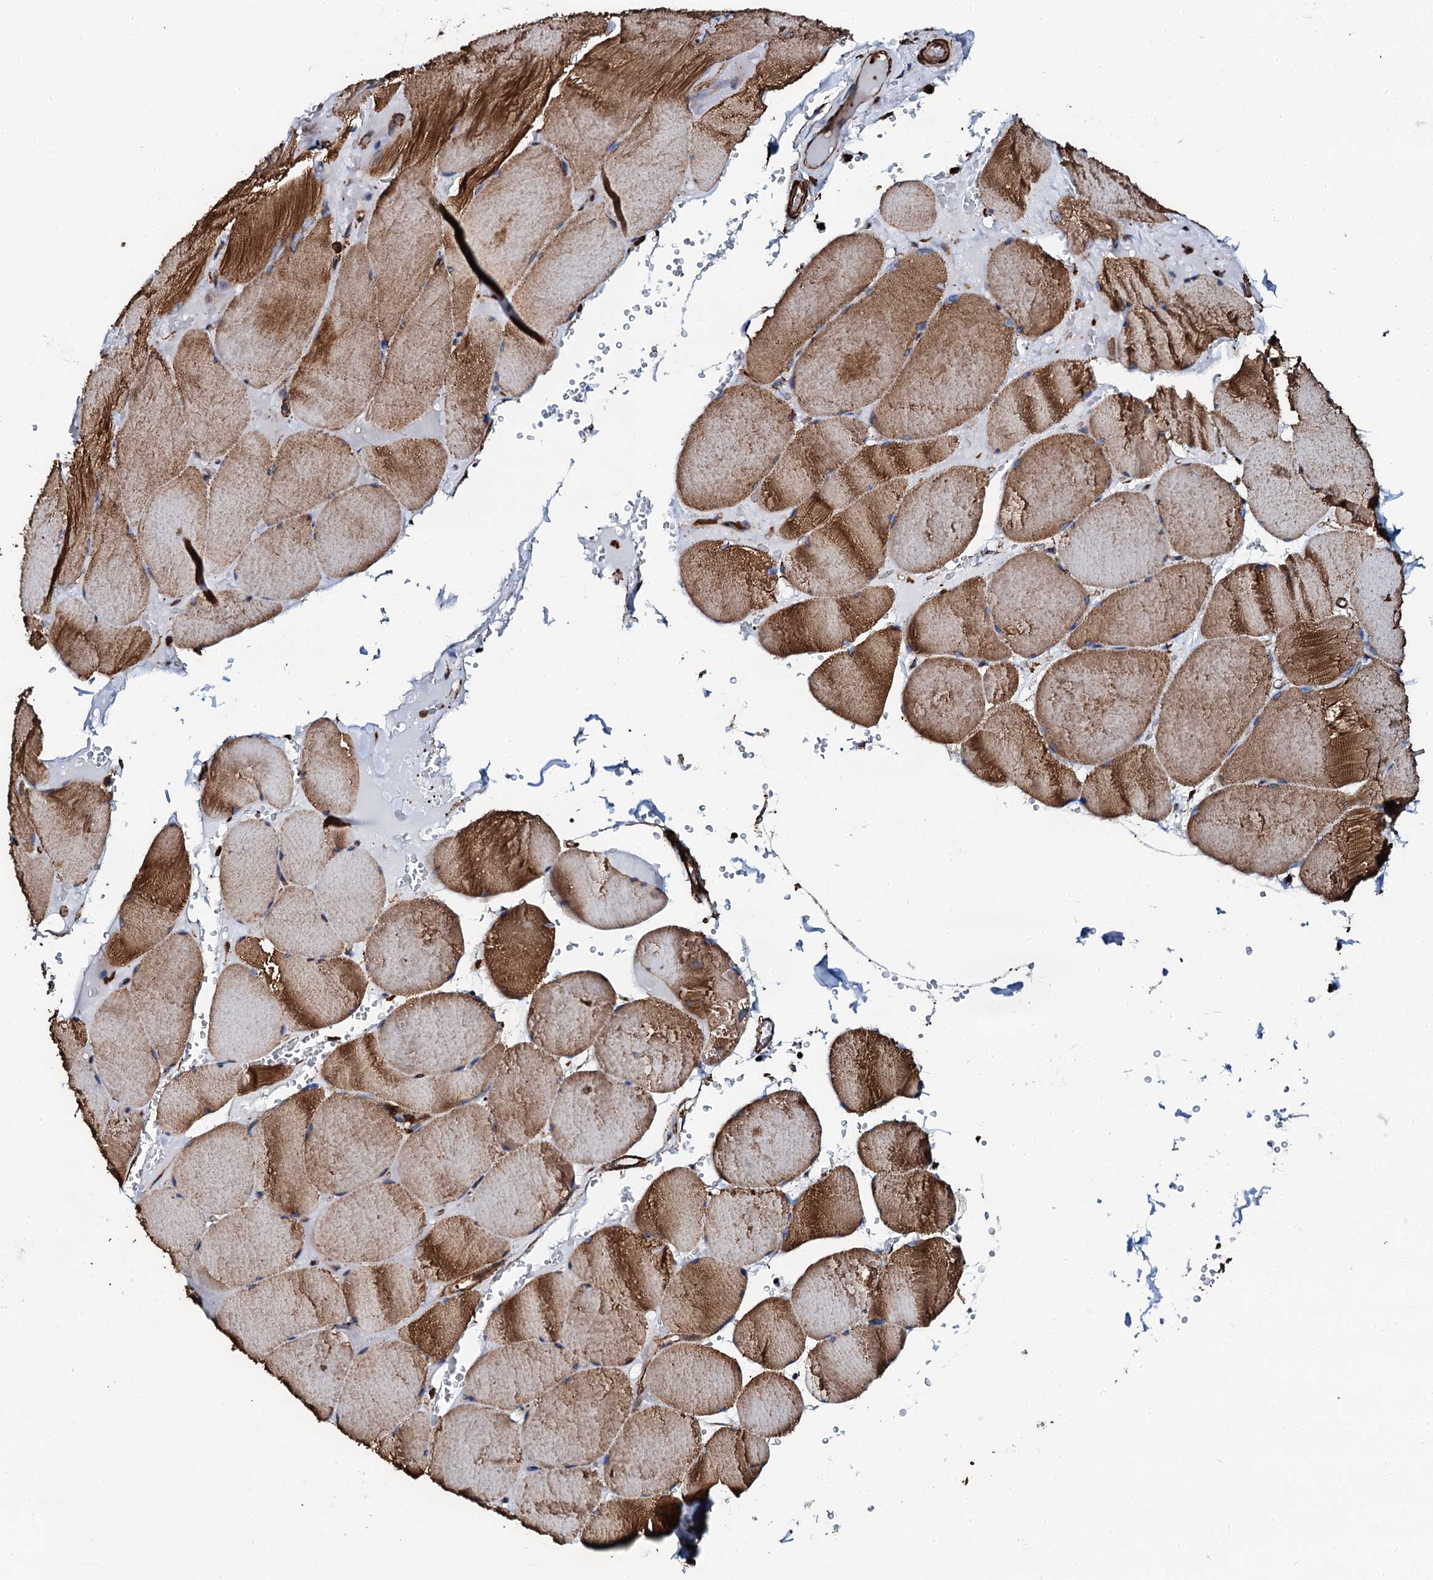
{"staining": {"intensity": "strong", "quantity": ">75%", "location": "cytoplasmic/membranous"}, "tissue": "skeletal muscle", "cell_type": "Myocytes", "image_type": "normal", "snomed": [{"axis": "morphology", "description": "Normal tissue, NOS"}, {"axis": "topography", "description": "Skeletal muscle"}, {"axis": "topography", "description": "Head-Neck"}], "caption": "IHC (DAB) staining of benign skeletal muscle reveals strong cytoplasmic/membranous protein positivity in approximately >75% of myocytes. (Brightfield microscopy of DAB IHC at high magnification).", "gene": "INTS10", "patient": {"sex": "male", "age": 66}}